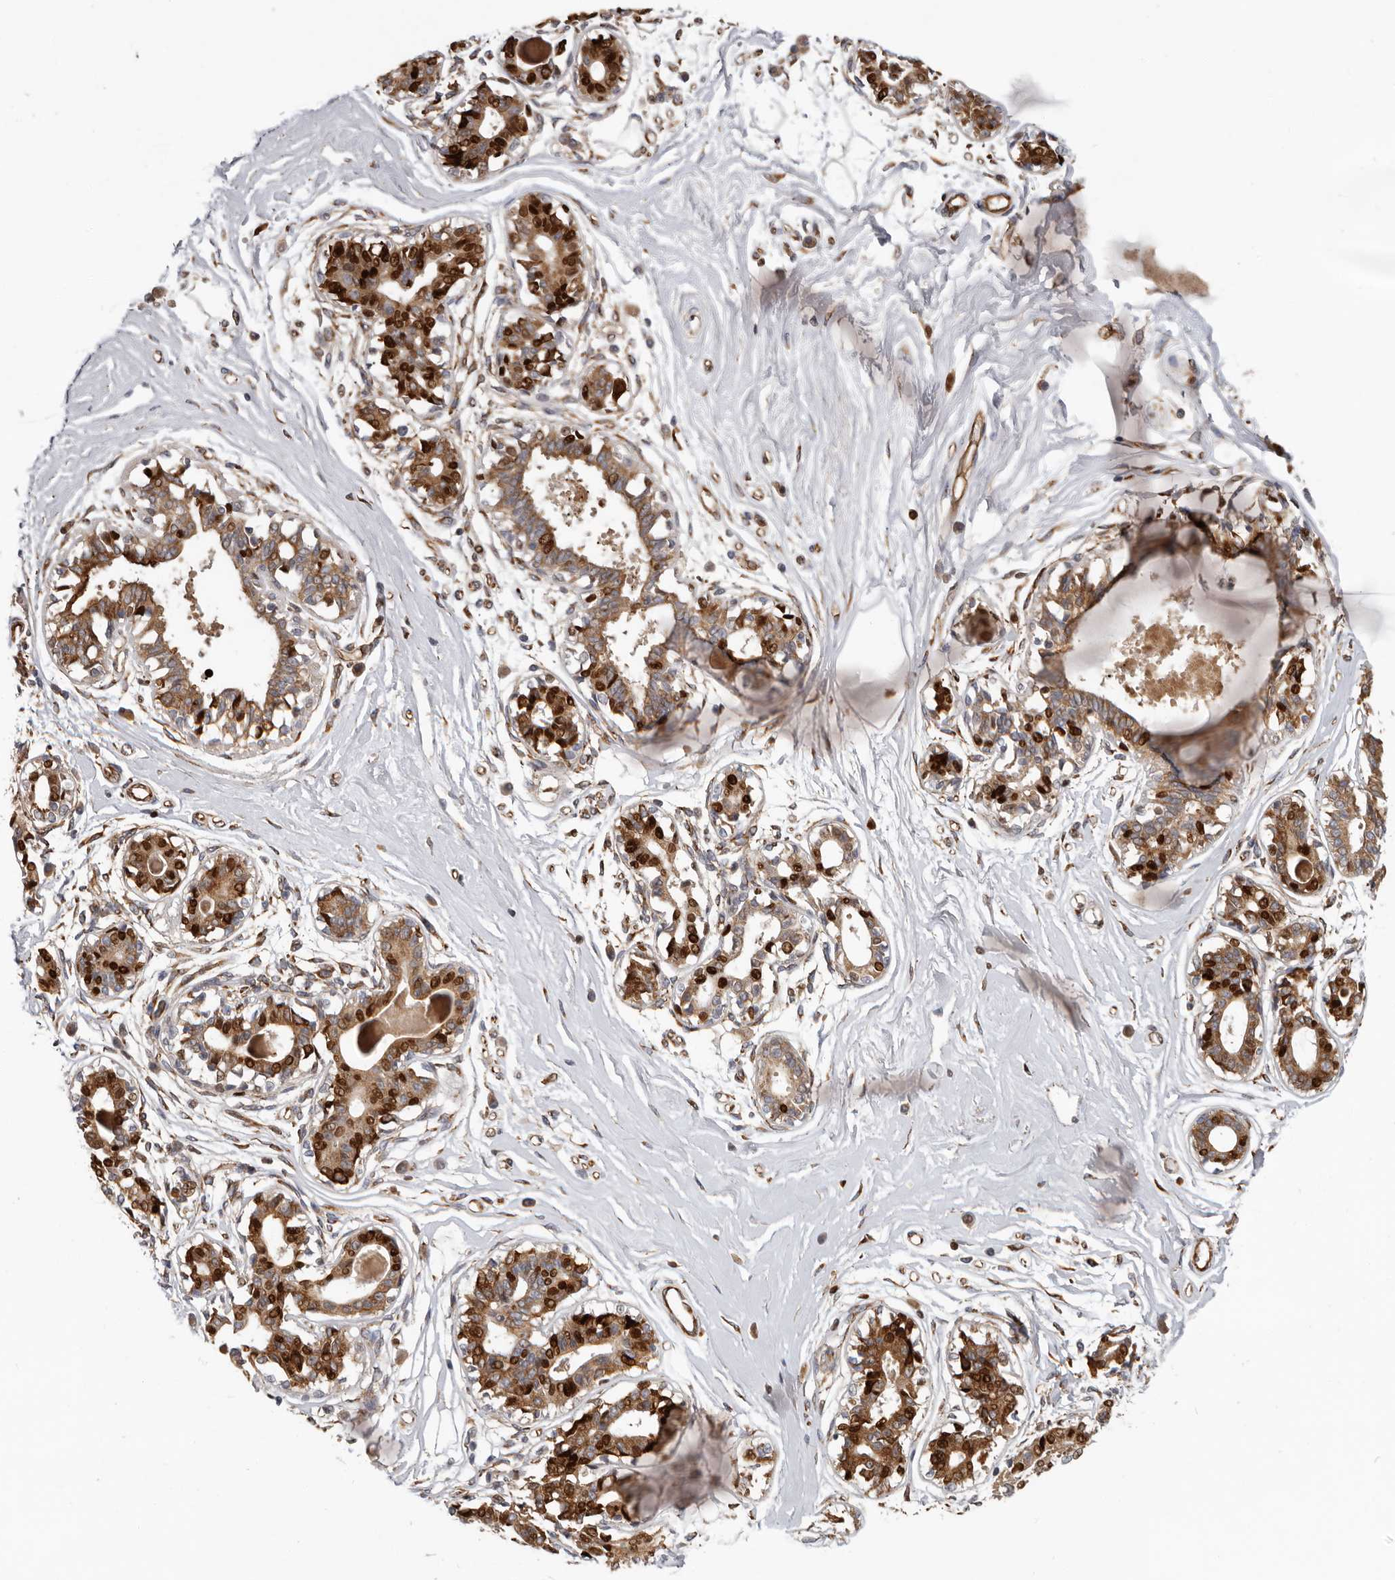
{"staining": {"intensity": "negative", "quantity": "none", "location": "none"}, "tissue": "breast", "cell_type": "Adipocytes", "image_type": "normal", "snomed": [{"axis": "morphology", "description": "Normal tissue, NOS"}, {"axis": "topography", "description": "Breast"}], "caption": "DAB immunohistochemical staining of unremarkable human breast displays no significant expression in adipocytes.", "gene": "MTF1", "patient": {"sex": "female", "age": 45}}